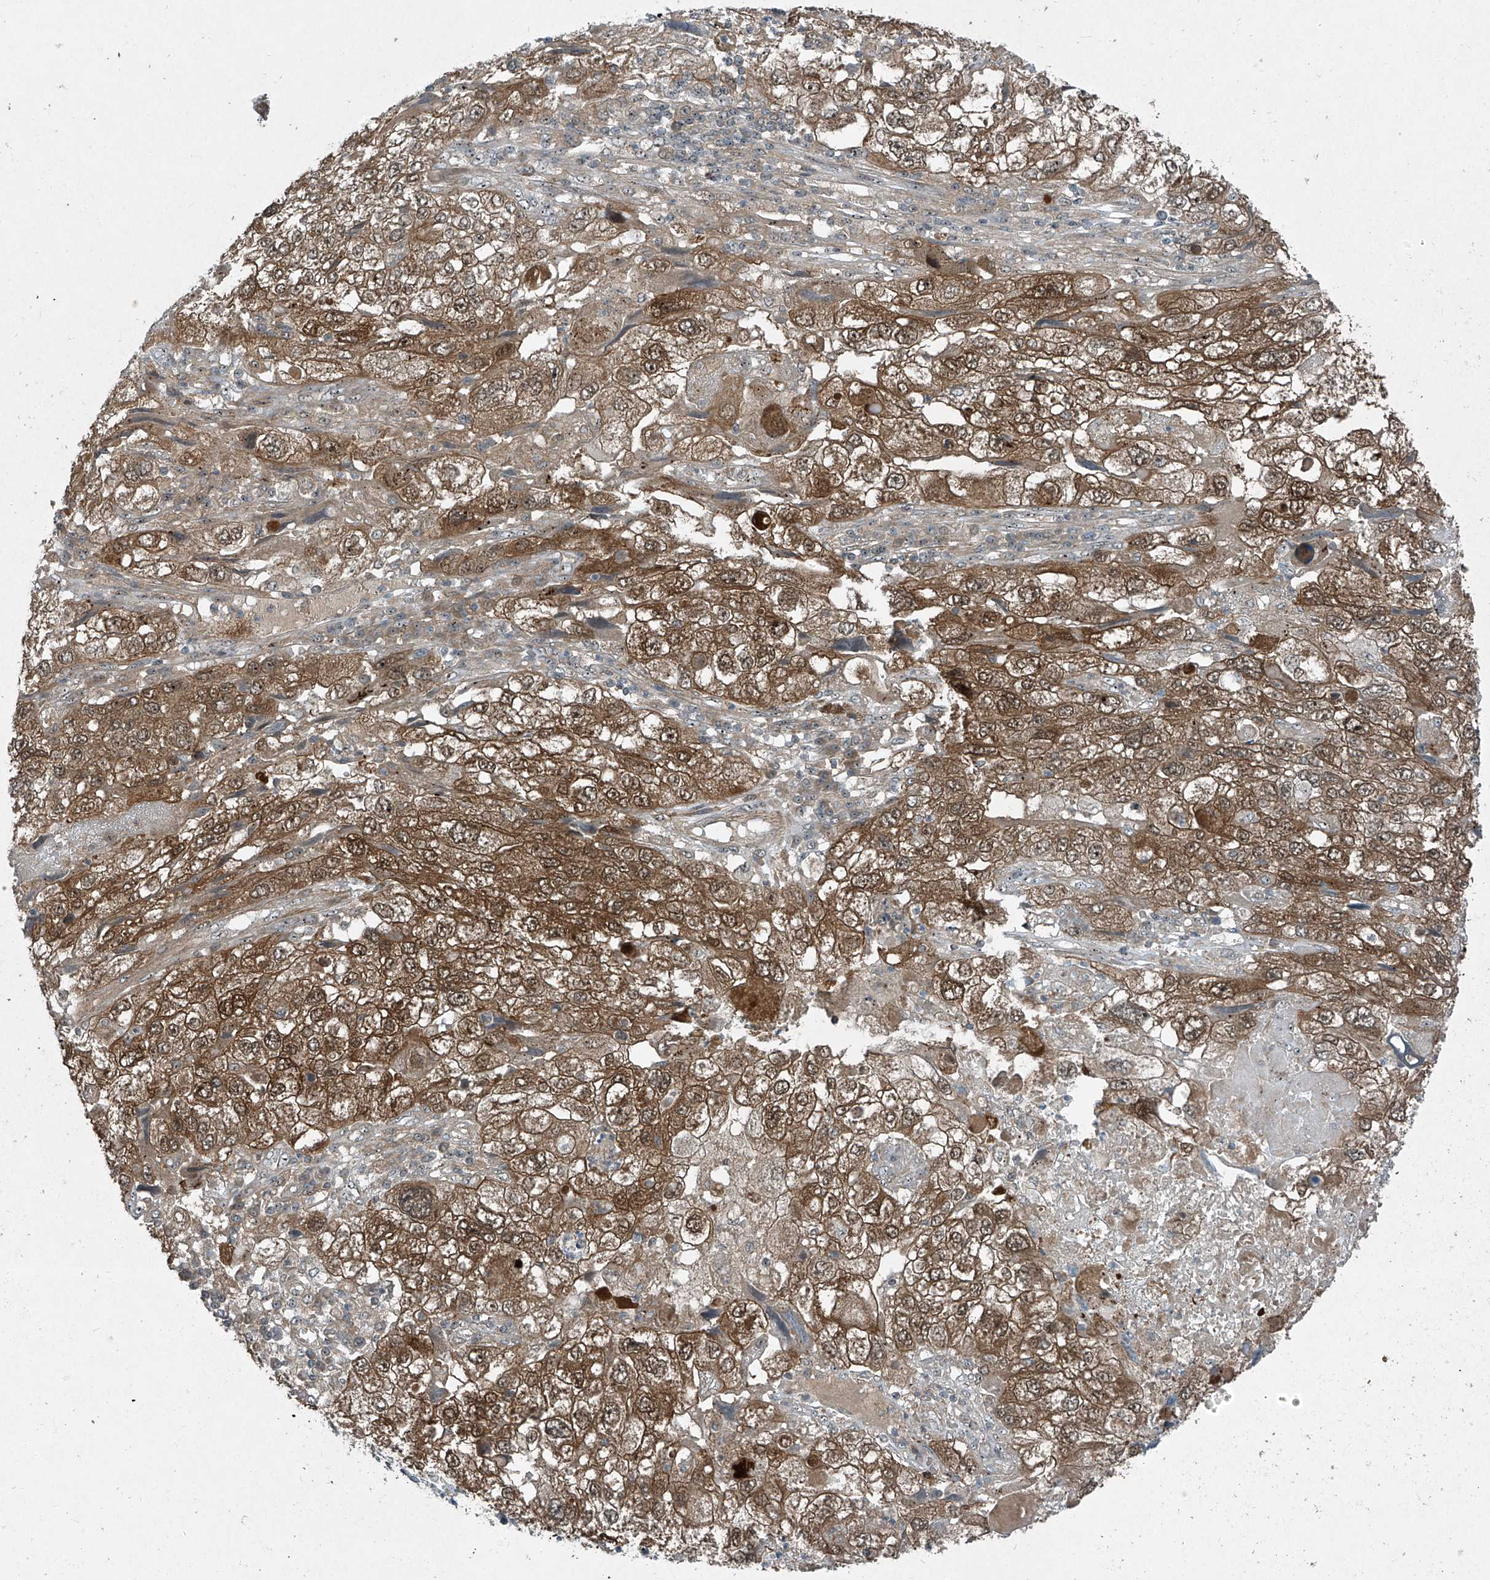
{"staining": {"intensity": "moderate", "quantity": ">75%", "location": "cytoplasmic/membranous,nuclear"}, "tissue": "endometrial cancer", "cell_type": "Tumor cells", "image_type": "cancer", "snomed": [{"axis": "morphology", "description": "Adenocarcinoma, NOS"}, {"axis": "topography", "description": "Endometrium"}], "caption": "Brown immunohistochemical staining in human endometrial cancer displays moderate cytoplasmic/membranous and nuclear expression in about >75% of tumor cells. (DAB IHC with brightfield microscopy, high magnification).", "gene": "PPCS", "patient": {"sex": "female", "age": 49}}